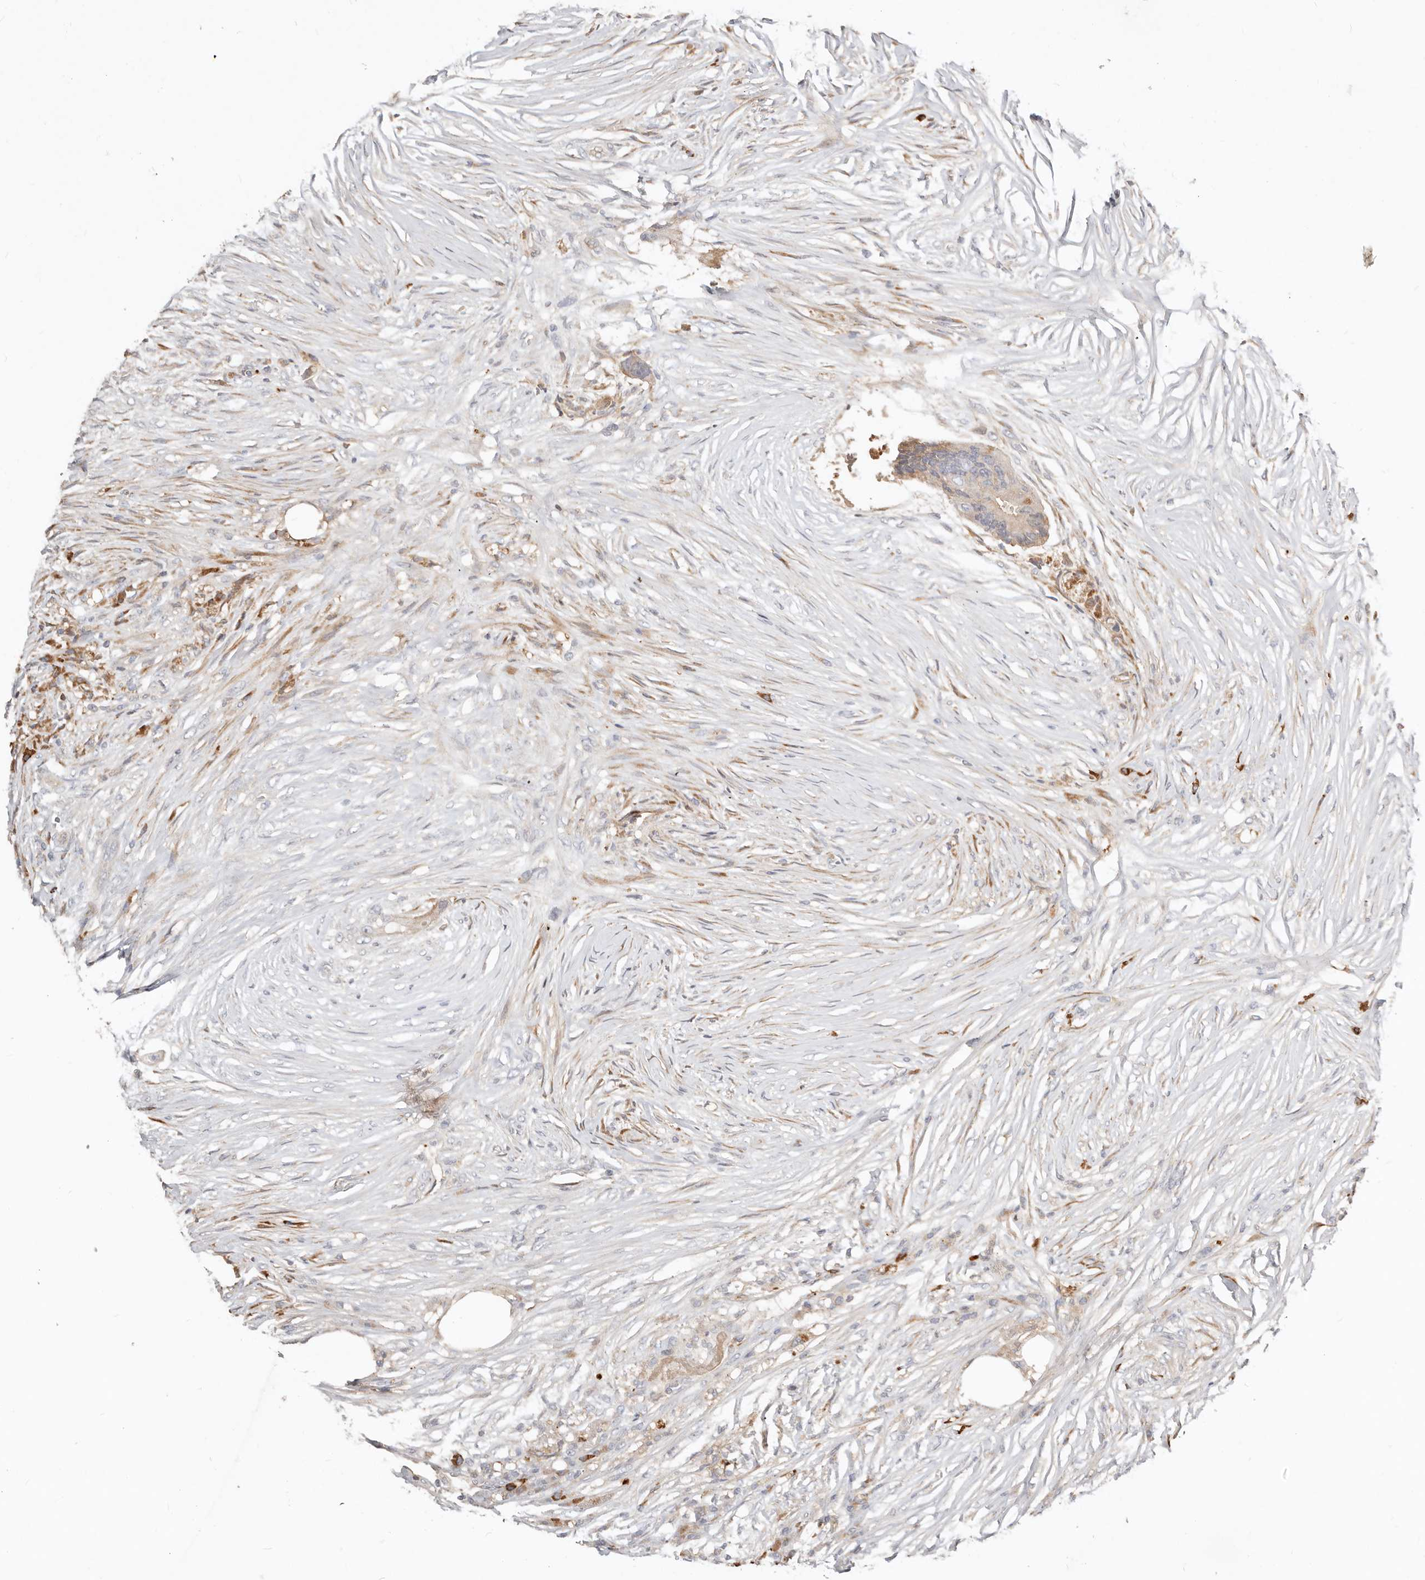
{"staining": {"intensity": "weak", "quantity": "<25%", "location": "cytoplasmic/membranous"}, "tissue": "colorectal cancer", "cell_type": "Tumor cells", "image_type": "cancer", "snomed": [{"axis": "morphology", "description": "Adenocarcinoma, NOS"}, {"axis": "topography", "description": "Colon"}], "caption": "Human colorectal cancer stained for a protein using IHC reveals no positivity in tumor cells.", "gene": "MTFR2", "patient": {"sex": "male", "age": 71}}